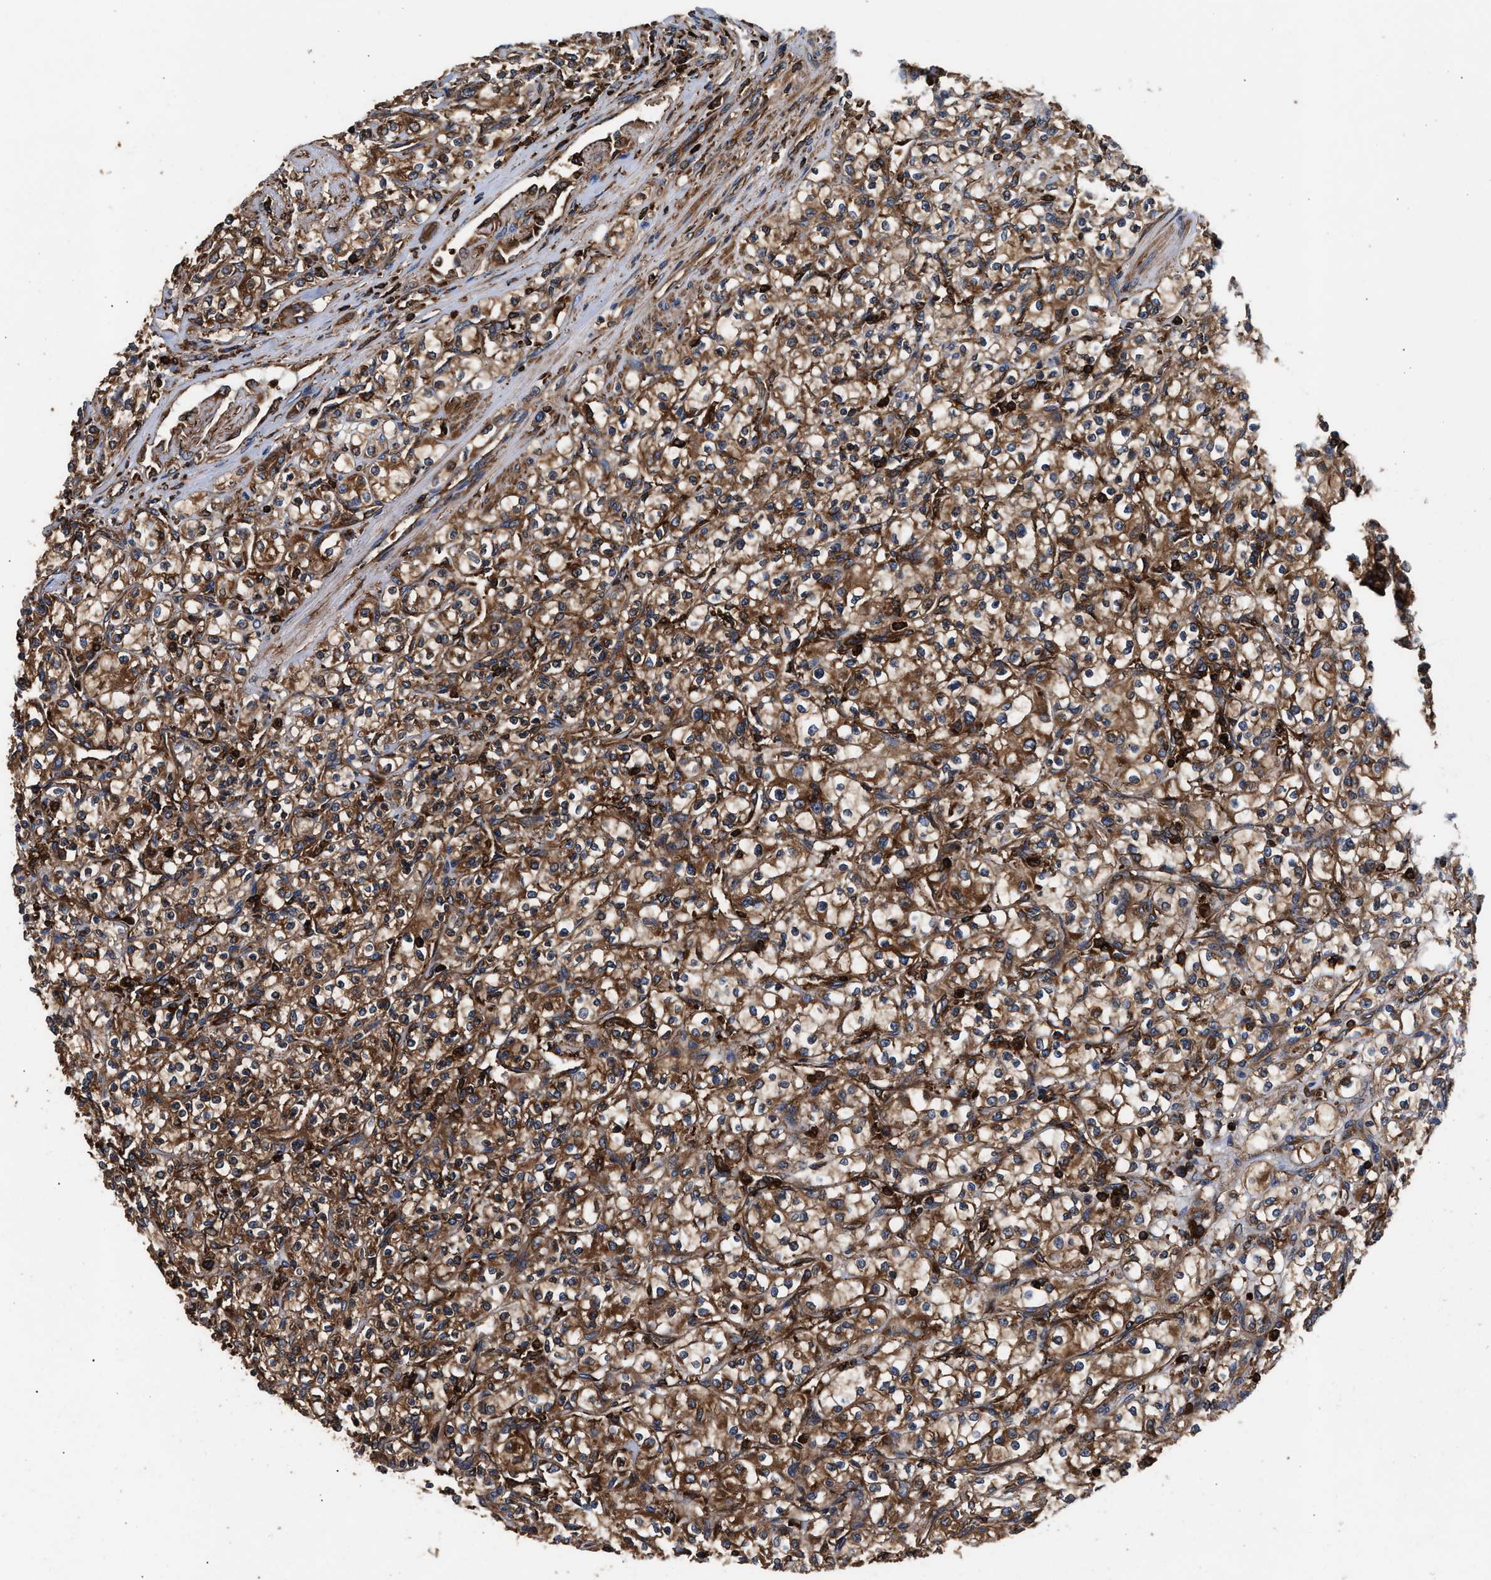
{"staining": {"intensity": "moderate", "quantity": ">75%", "location": "cytoplasmic/membranous"}, "tissue": "renal cancer", "cell_type": "Tumor cells", "image_type": "cancer", "snomed": [{"axis": "morphology", "description": "Adenocarcinoma, NOS"}, {"axis": "topography", "description": "Kidney"}], "caption": "Renal cancer was stained to show a protein in brown. There is medium levels of moderate cytoplasmic/membranous positivity in about >75% of tumor cells.", "gene": "KYAT1", "patient": {"sex": "male", "age": 77}}